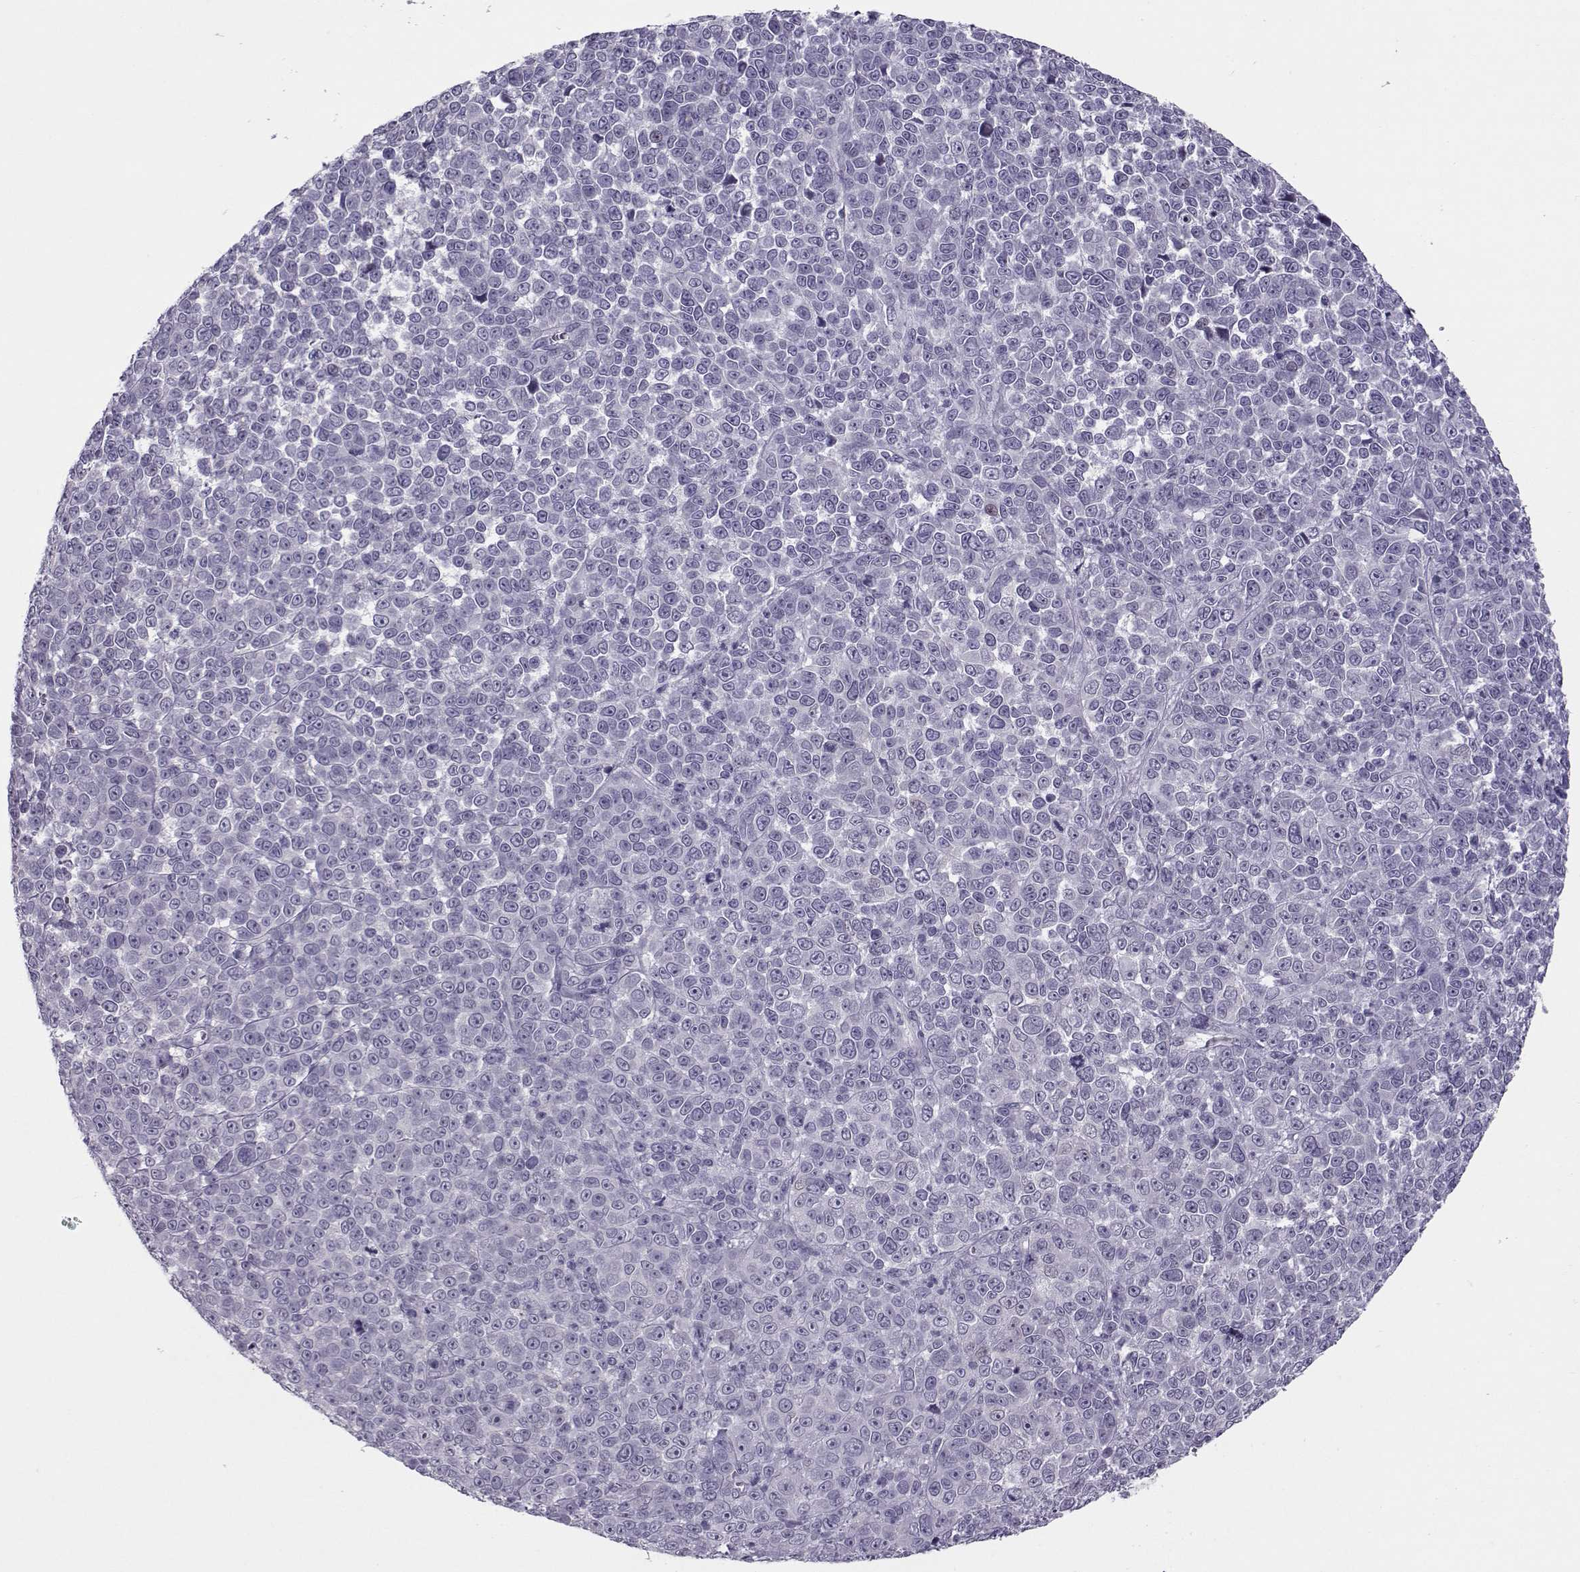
{"staining": {"intensity": "negative", "quantity": "none", "location": "none"}, "tissue": "melanoma", "cell_type": "Tumor cells", "image_type": "cancer", "snomed": [{"axis": "morphology", "description": "Malignant melanoma, NOS"}, {"axis": "topography", "description": "Skin"}], "caption": "DAB immunohistochemical staining of malignant melanoma shows no significant staining in tumor cells.", "gene": "ASRGL1", "patient": {"sex": "female", "age": 95}}